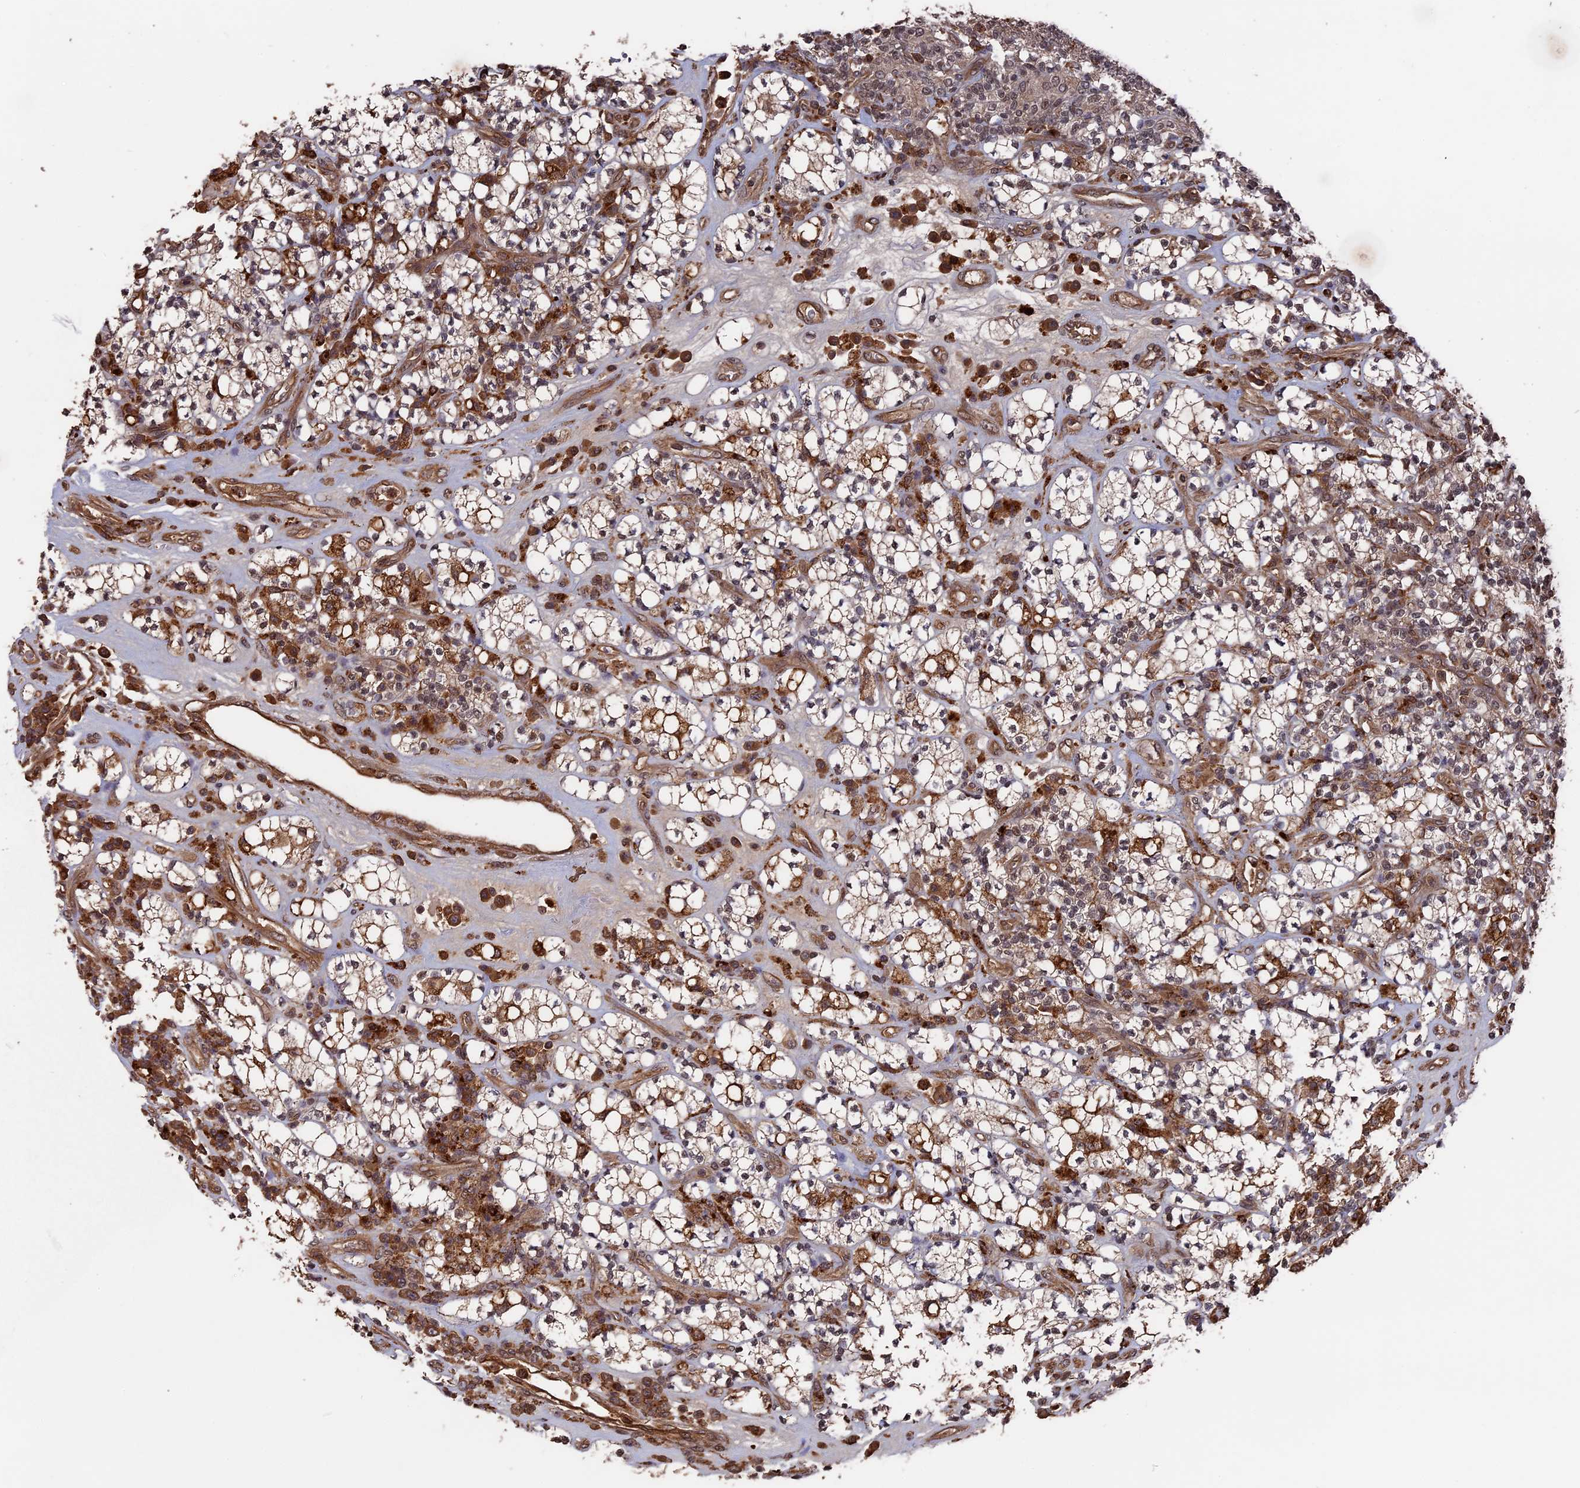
{"staining": {"intensity": "weak", "quantity": "25%-75%", "location": "cytoplasmic/membranous"}, "tissue": "renal cancer", "cell_type": "Tumor cells", "image_type": "cancer", "snomed": [{"axis": "morphology", "description": "Adenocarcinoma, NOS"}, {"axis": "topography", "description": "Kidney"}], "caption": "Tumor cells show low levels of weak cytoplasmic/membranous positivity in about 25%-75% of cells in human renal cancer.", "gene": "TELO2", "patient": {"sex": "male", "age": 77}}